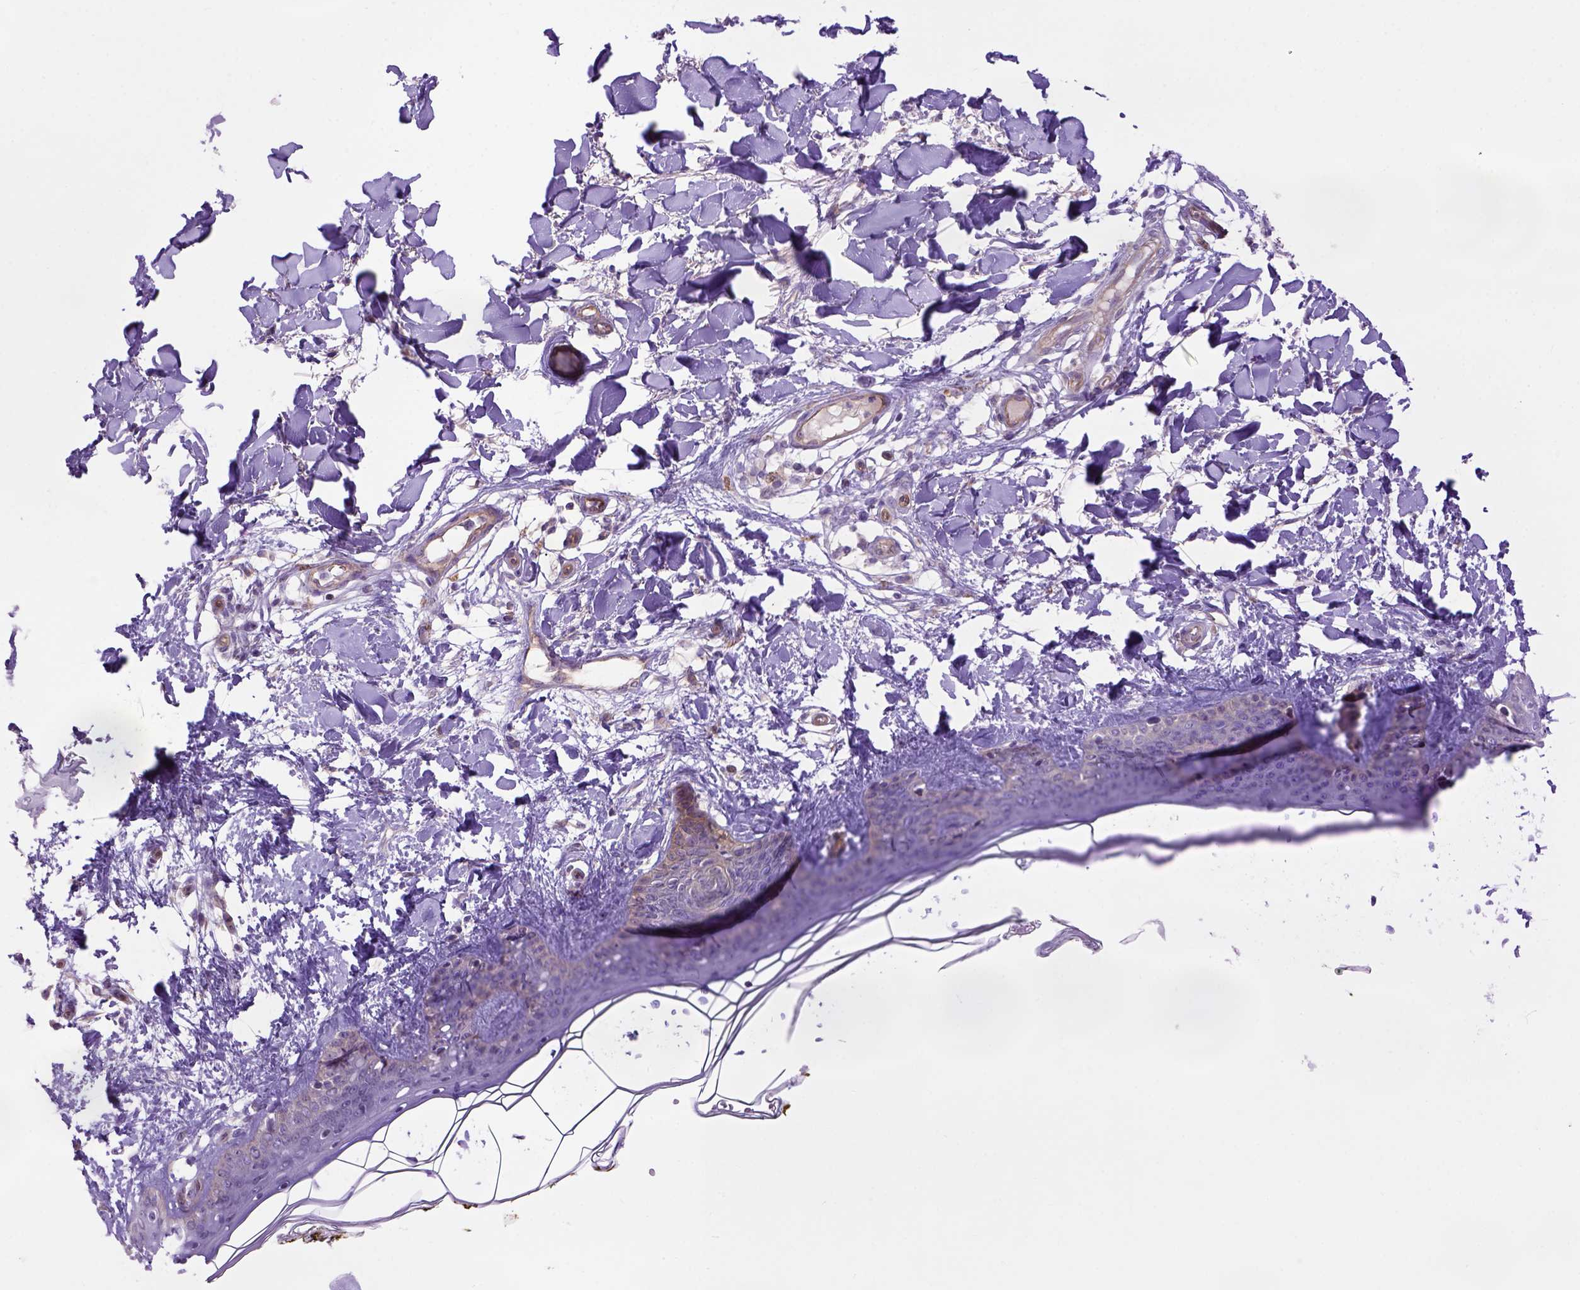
{"staining": {"intensity": "negative", "quantity": "none", "location": "none"}, "tissue": "skin", "cell_type": "Fibroblasts", "image_type": "normal", "snomed": [{"axis": "morphology", "description": "Normal tissue, NOS"}, {"axis": "topography", "description": "Skin"}], "caption": "A high-resolution image shows immunohistochemistry (IHC) staining of normal skin, which displays no significant staining in fibroblasts.", "gene": "CASKIN2", "patient": {"sex": "female", "age": 34}}